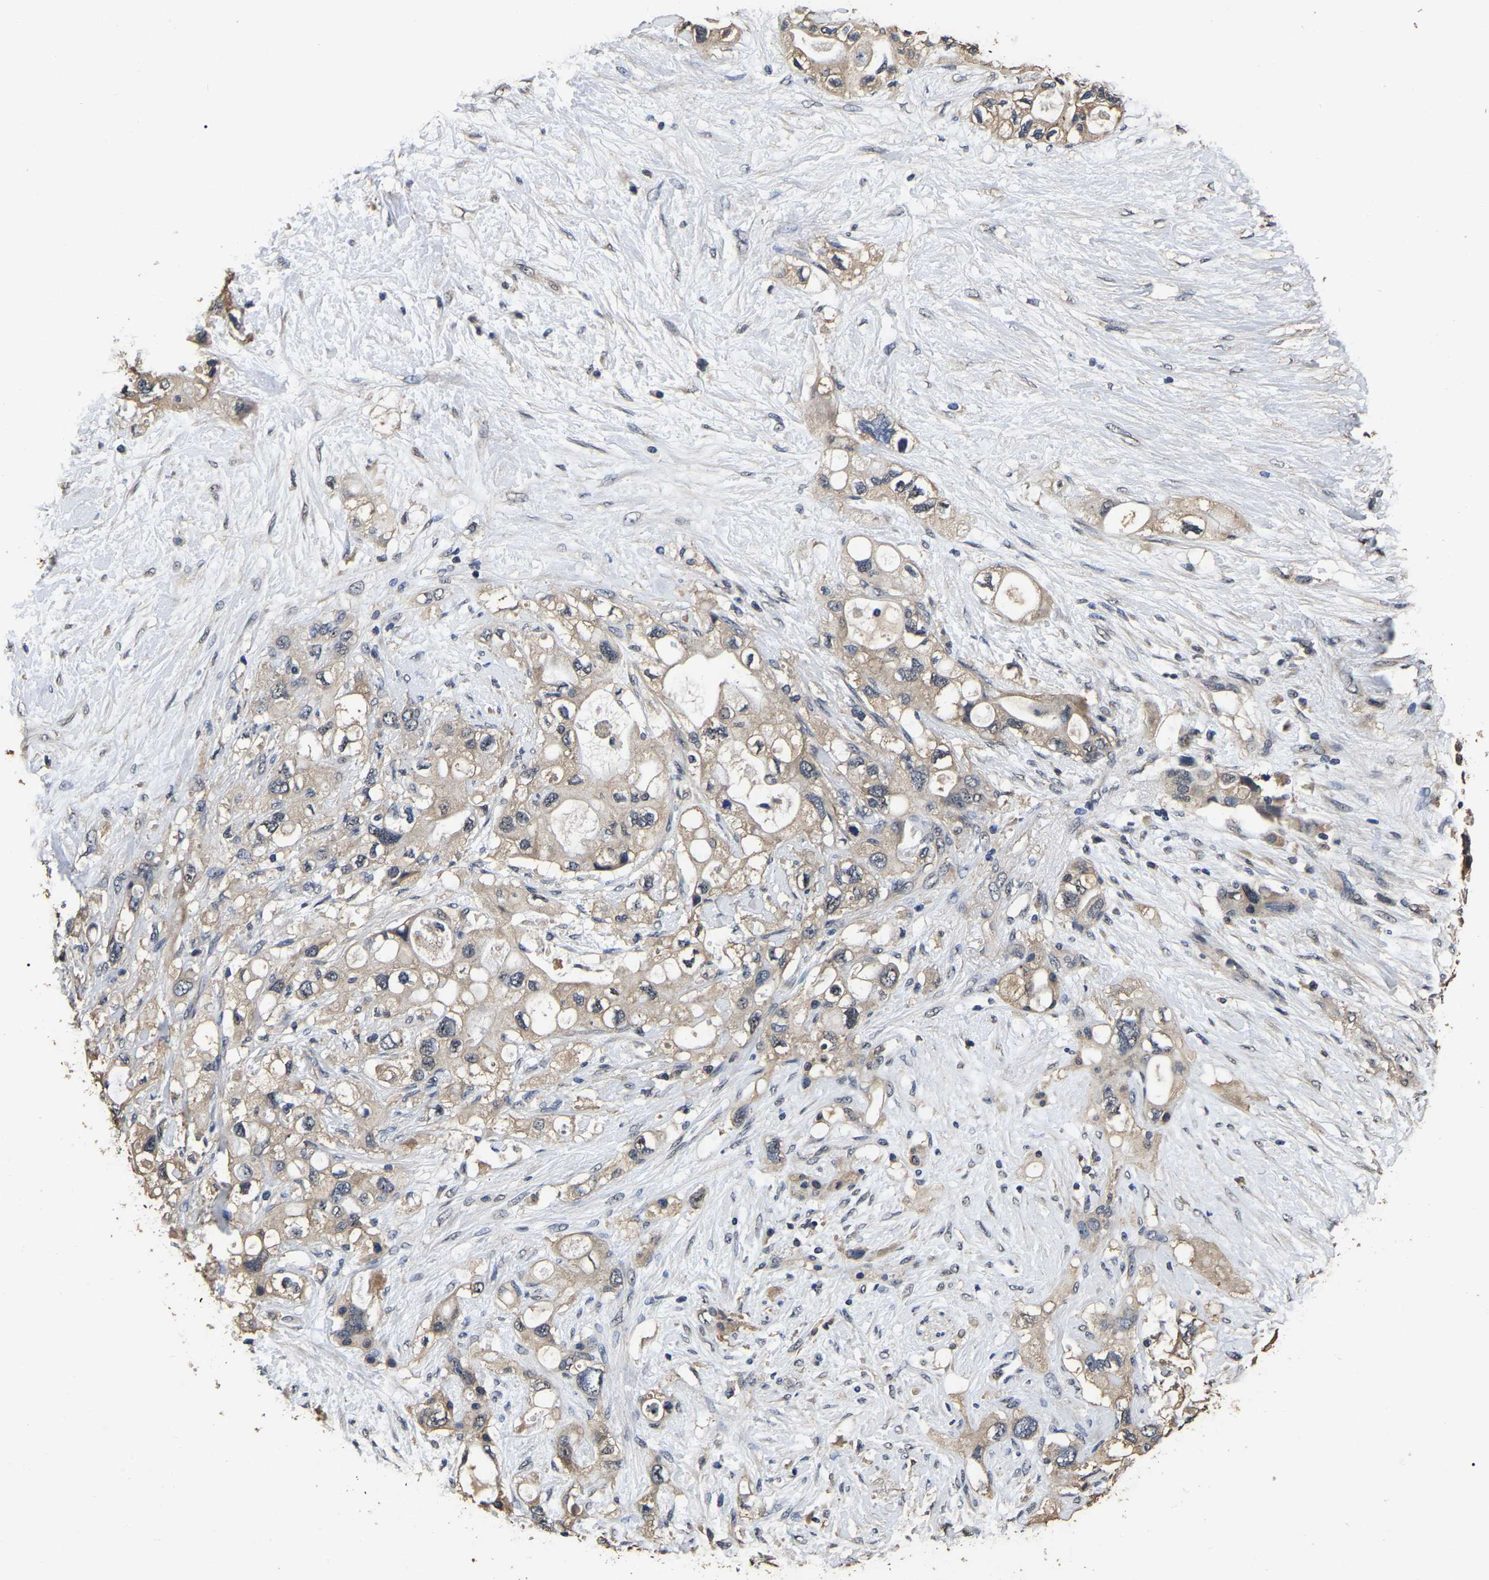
{"staining": {"intensity": "weak", "quantity": ">75%", "location": "cytoplasmic/membranous"}, "tissue": "pancreatic cancer", "cell_type": "Tumor cells", "image_type": "cancer", "snomed": [{"axis": "morphology", "description": "Adenocarcinoma, NOS"}, {"axis": "topography", "description": "Pancreas"}], "caption": "The image reveals immunohistochemical staining of pancreatic cancer (adenocarcinoma). There is weak cytoplasmic/membranous expression is identified in about >75% of tumor cells.", "gene": "STK32C", "patient": {"sex": "female", "age": 56}}